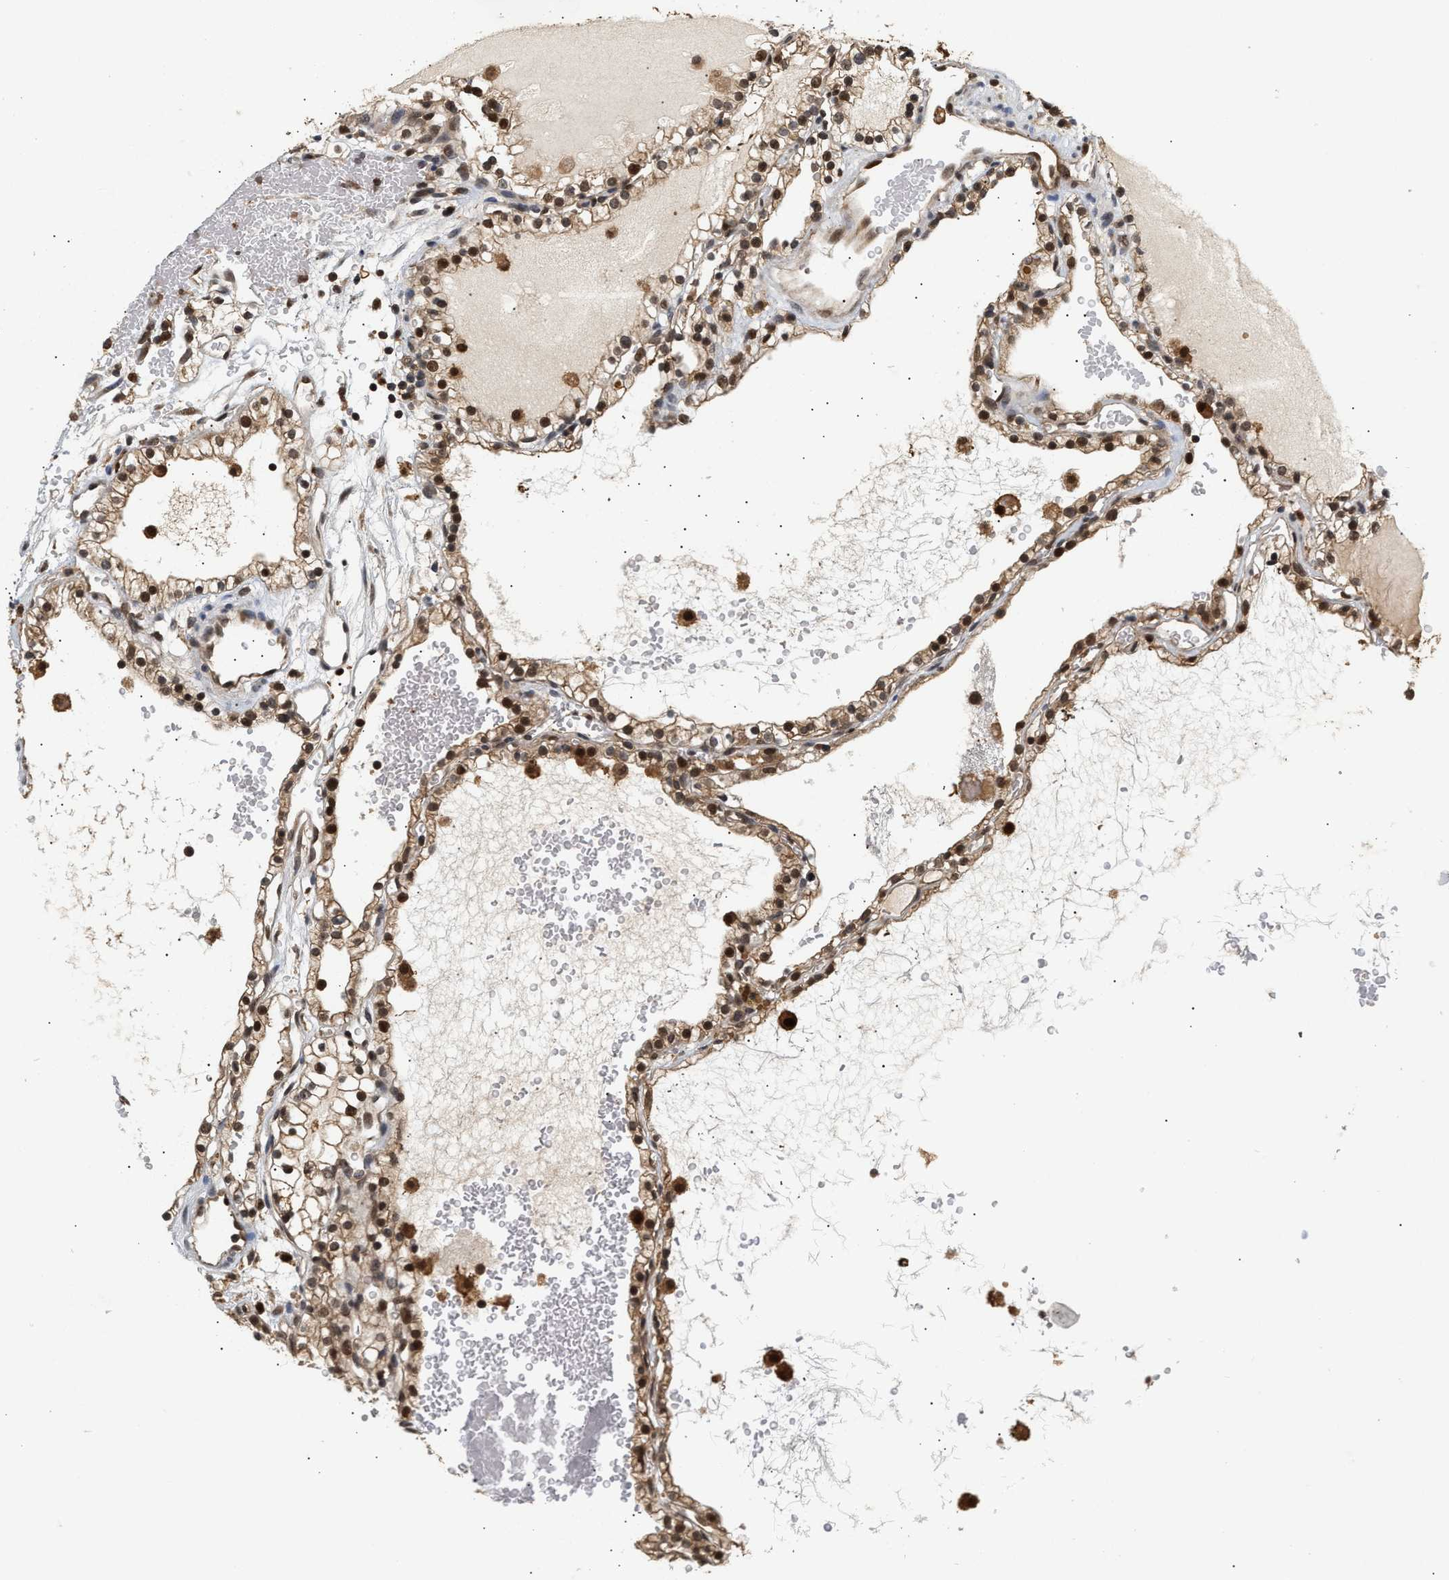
{"staining": {"intensity": "strong", "quantity": ">75%", "location": "nuclear"}, "tissue": "renal cancer", "cell_type": "Tumor cells", "image_type": "cancer", "snomed": [{"axis": "morphology", "description": "Adenocarcinoma, NOS"}, {"axis": "topography", "description": "Kidney"}], "caption": "A brown stain shows strong nuclear staining of a protein in renal cancer tumor cells. (DAB IHC, brown staining for protein, blue staining for nuclei).", "gene": "ABHD5", "patient": {"sex": "female", "age": 41}}